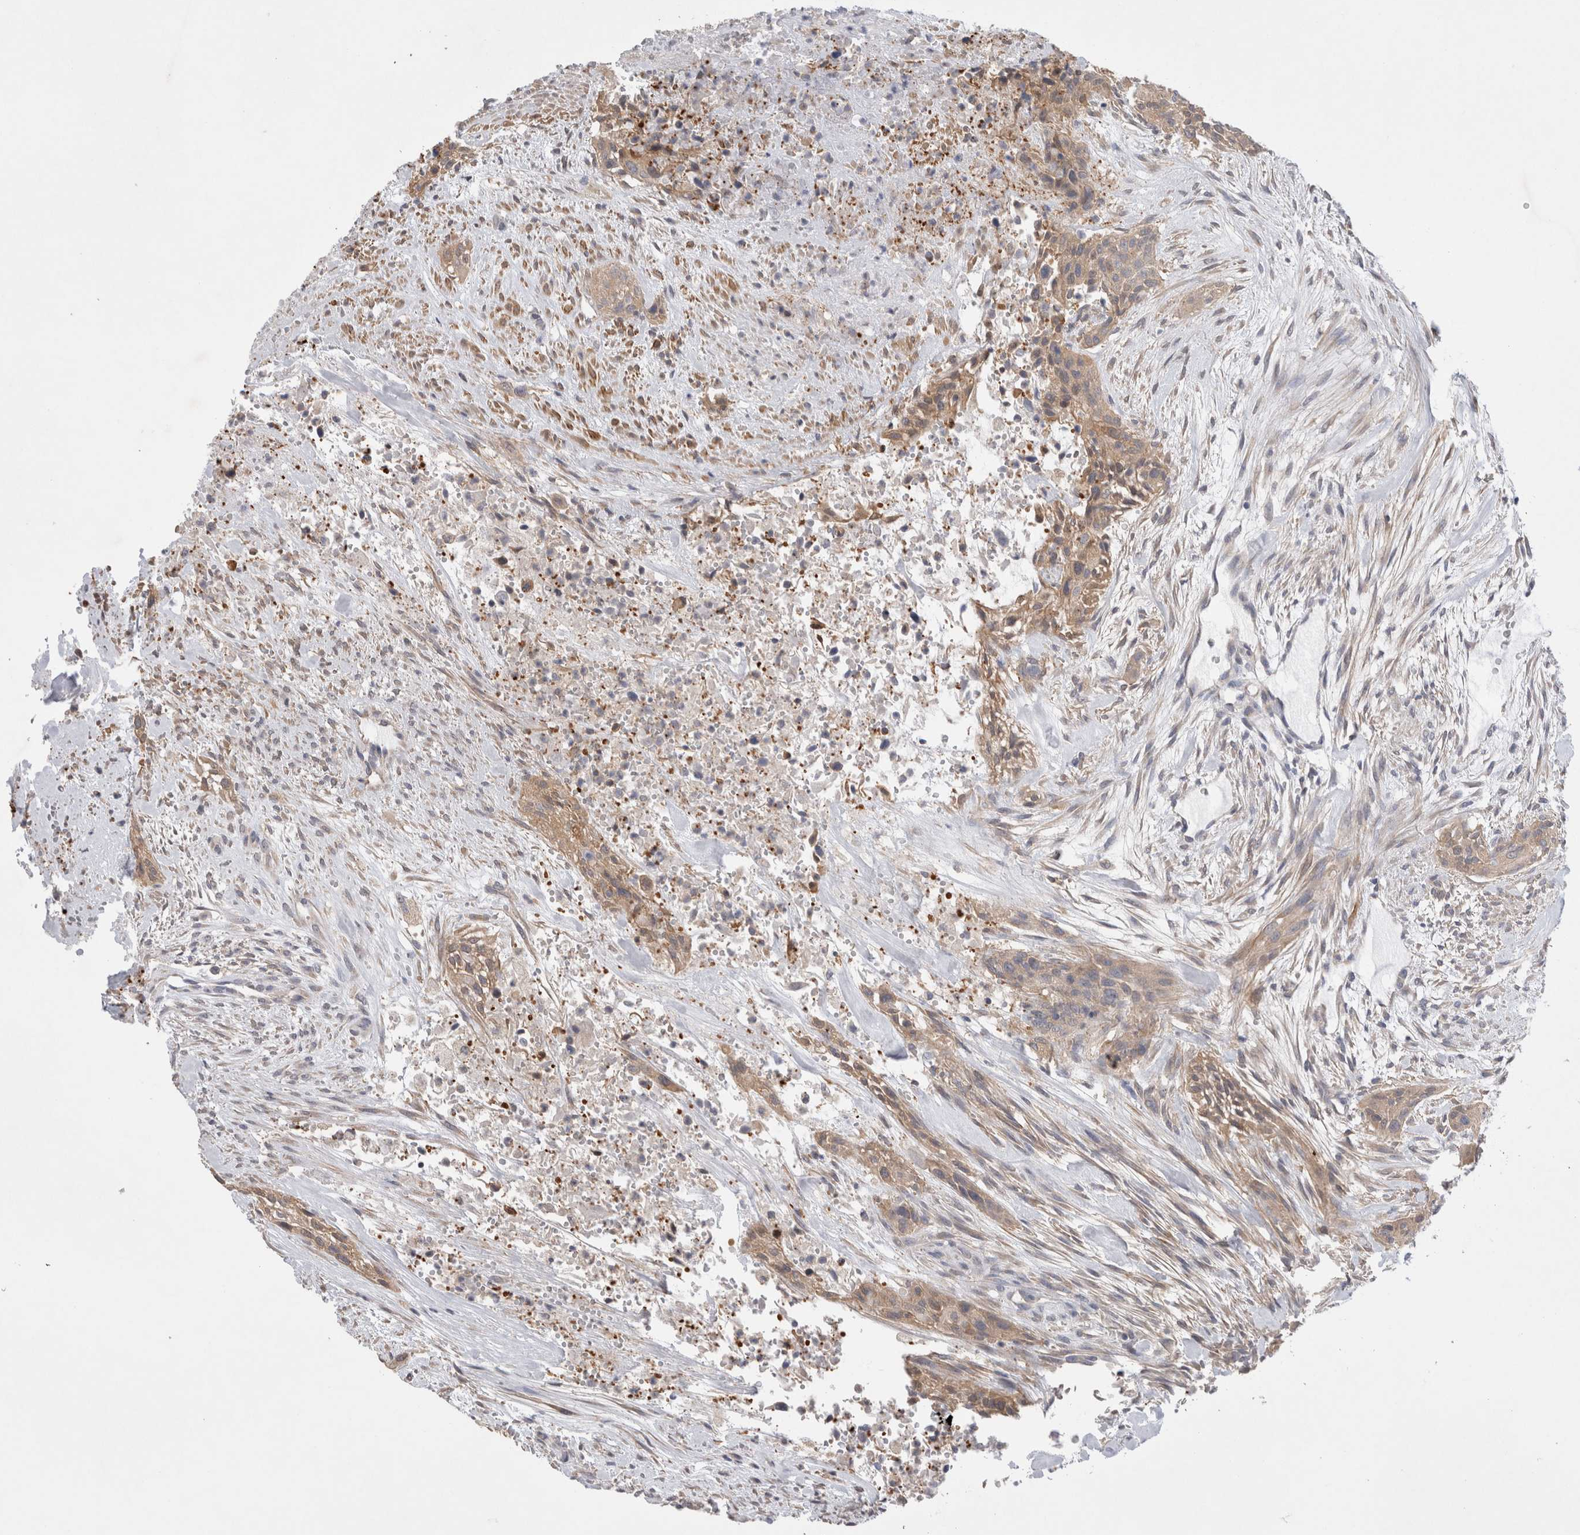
{"staining": {"intensity": "weak", "quantity": ">75%", "location": "cytoplasmic/membranous"}, "tissue": "urothelial cancer", "cell_type": "Tumor cells", "image_type": "cancer", "snomed": [{"axis": "morphology", "description": "Urothelial carcinoma, High grade"}, {"axis": "topography", "description": "Urinary bladder"}], "caption": "Immunohistochemical staining of high-grade urothelial carcinoma shows low levels of weak cytoplasmic/membranous protein staining in approximately >75% of tumor cells.", "gene": "IFT74", "patient": {"sex": "male", "age": 35}}